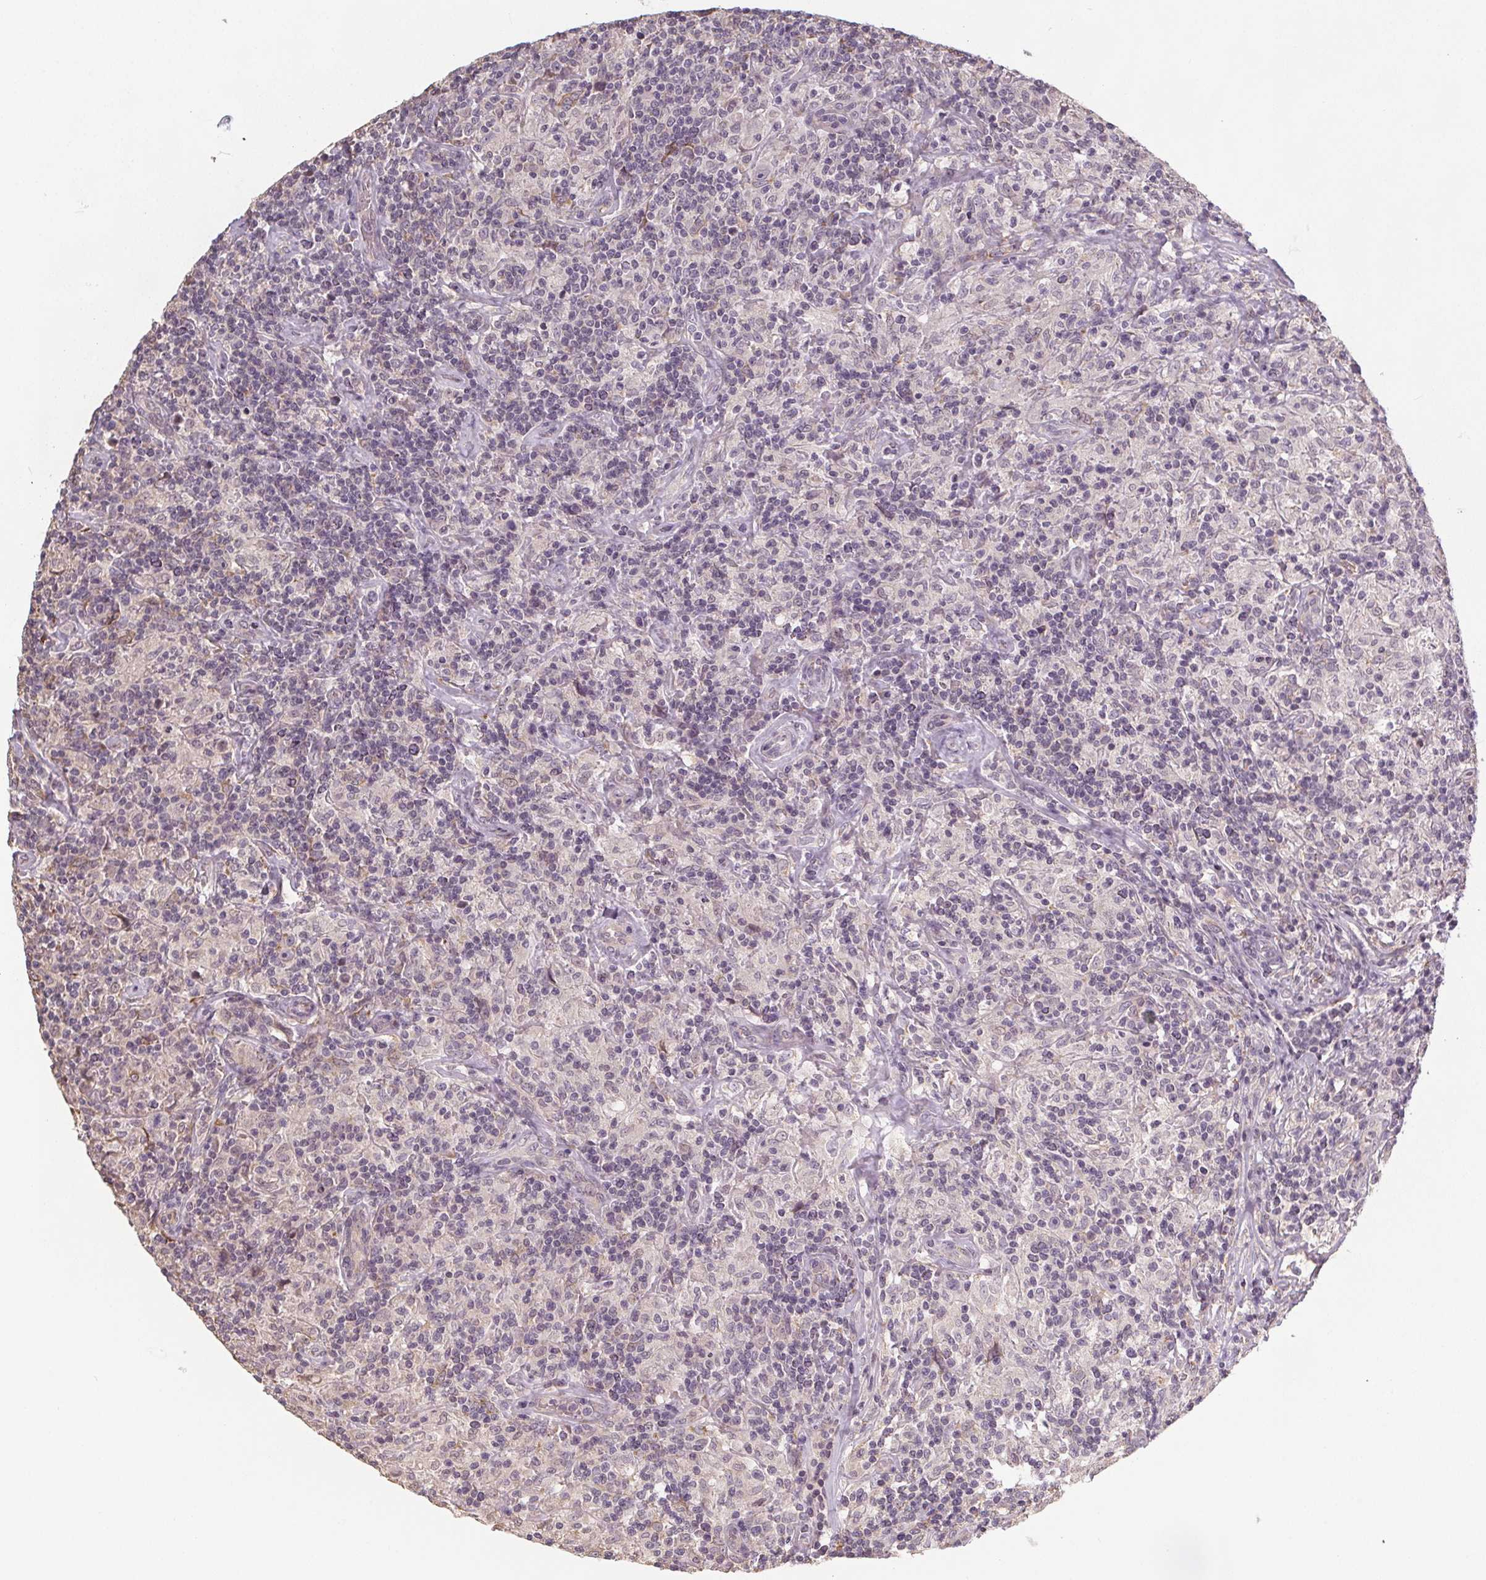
{"staining": {"intensity": "negative", "quantity": "none", "location": "none"}, "tissue": "lymphoma", "cell_type": "Tumor cells", "image_type": "cancer", "snomed": [{"axis": "morphology", "description": "Hodgkin's disease, NOS"}, {"axis": "topography", "description": "Lymph node"}], "caption": "IHC histopathology image of neoplastic tissue: human lymphoma stained with DAB displays no significant protein staining in tumor cells.", "gene": "SLC26A2", "patient": {"sex": "male", "age": 70}}